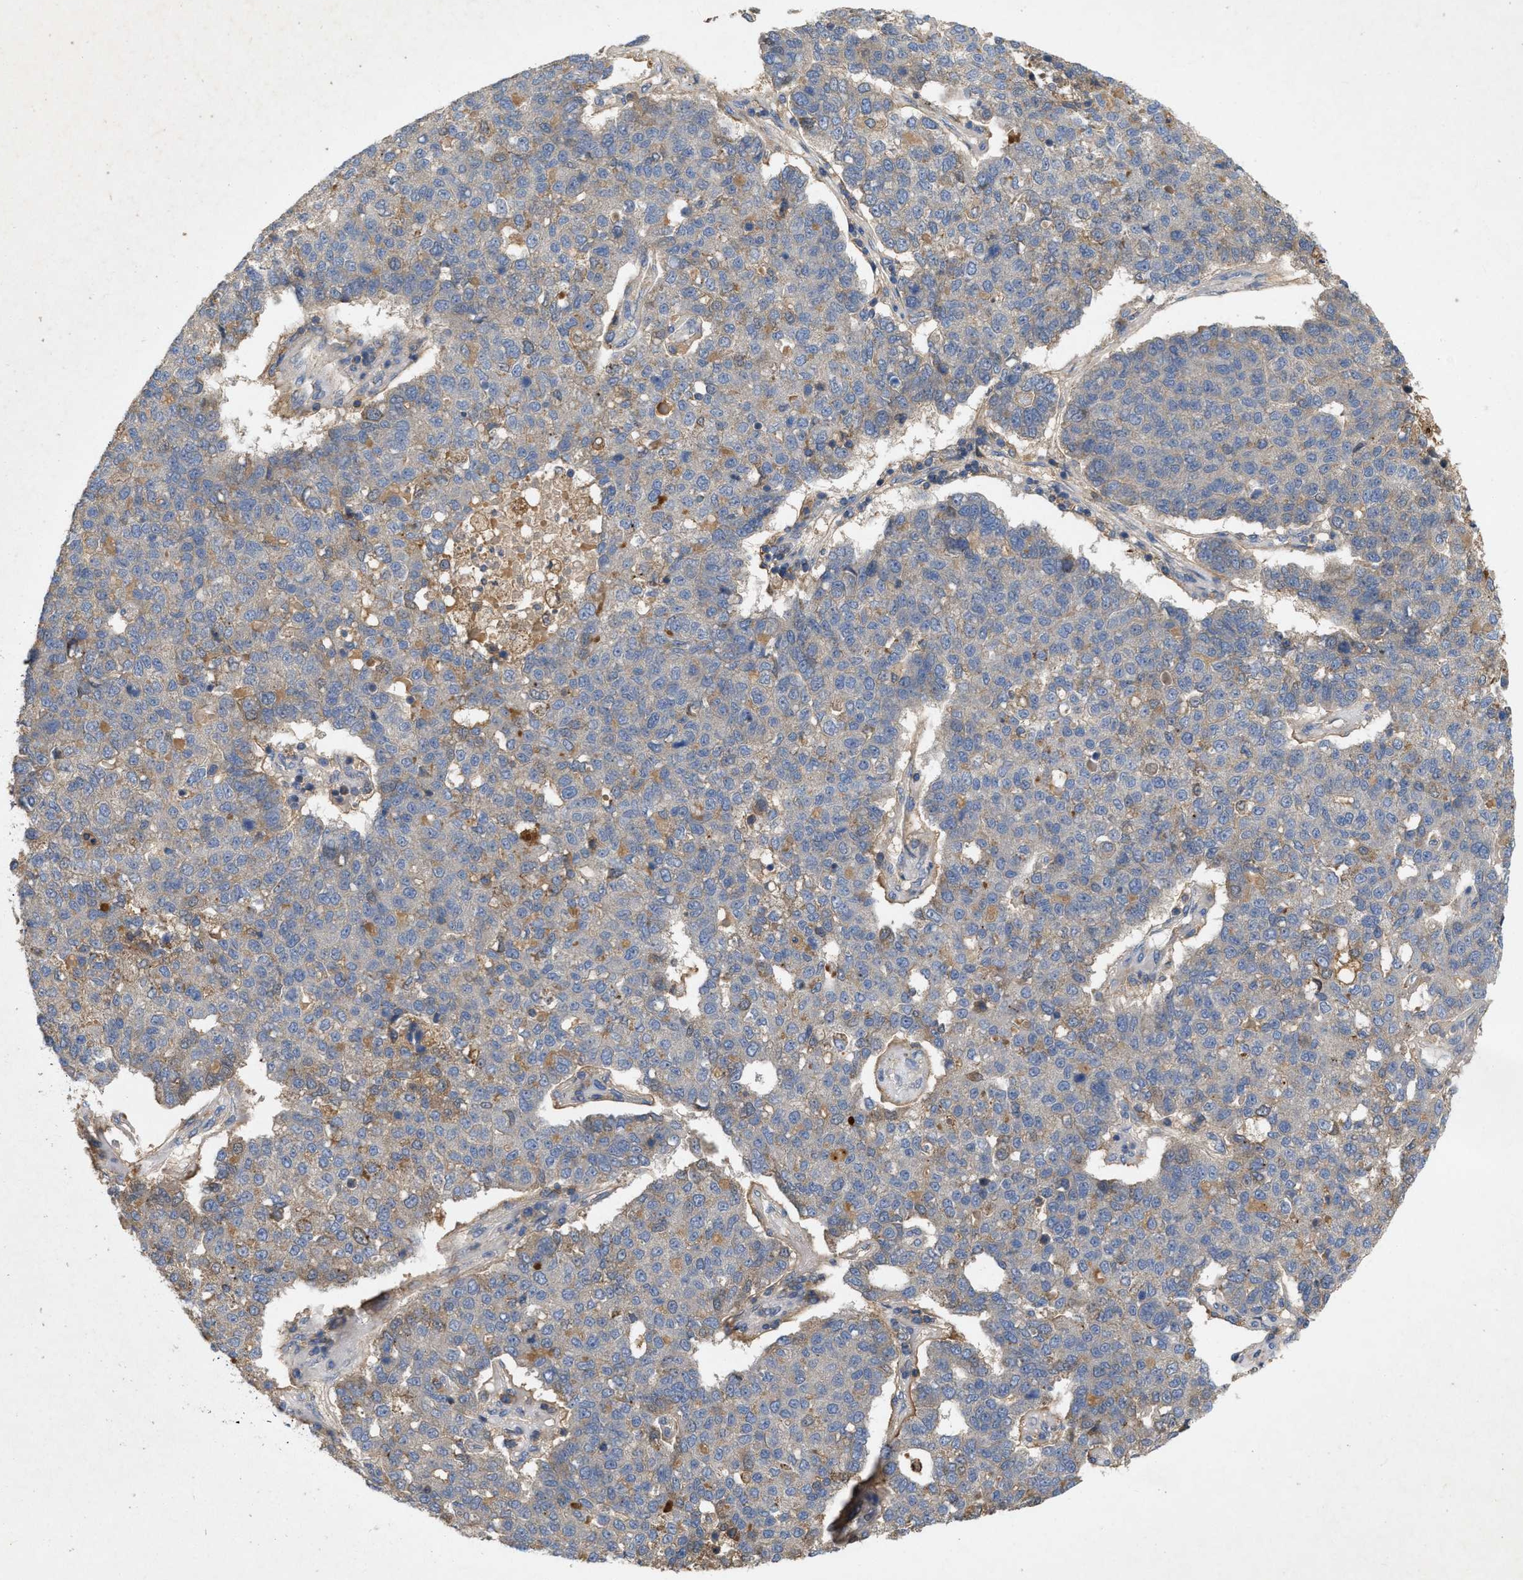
{"staining": {"intensity": "weak", "quantity": "<25%", "location": "cytoplasmic/membranous"}, "tissue": "pancreatic cancer", "cell_type": "Tumor cells", "image_type": "cancer", "snomed": [{"axis": "morphology", "description": "Adenocarcinoma, NOS"}, {"axis": "topography", "description": "Pancreas"}], "caption": "The micrograph exhibits no staining of tumor cells in pancreatic cancer (adenocarcinoma).", "gene": "LPAR2", "patient": {"sex": "female", "age": 61}}